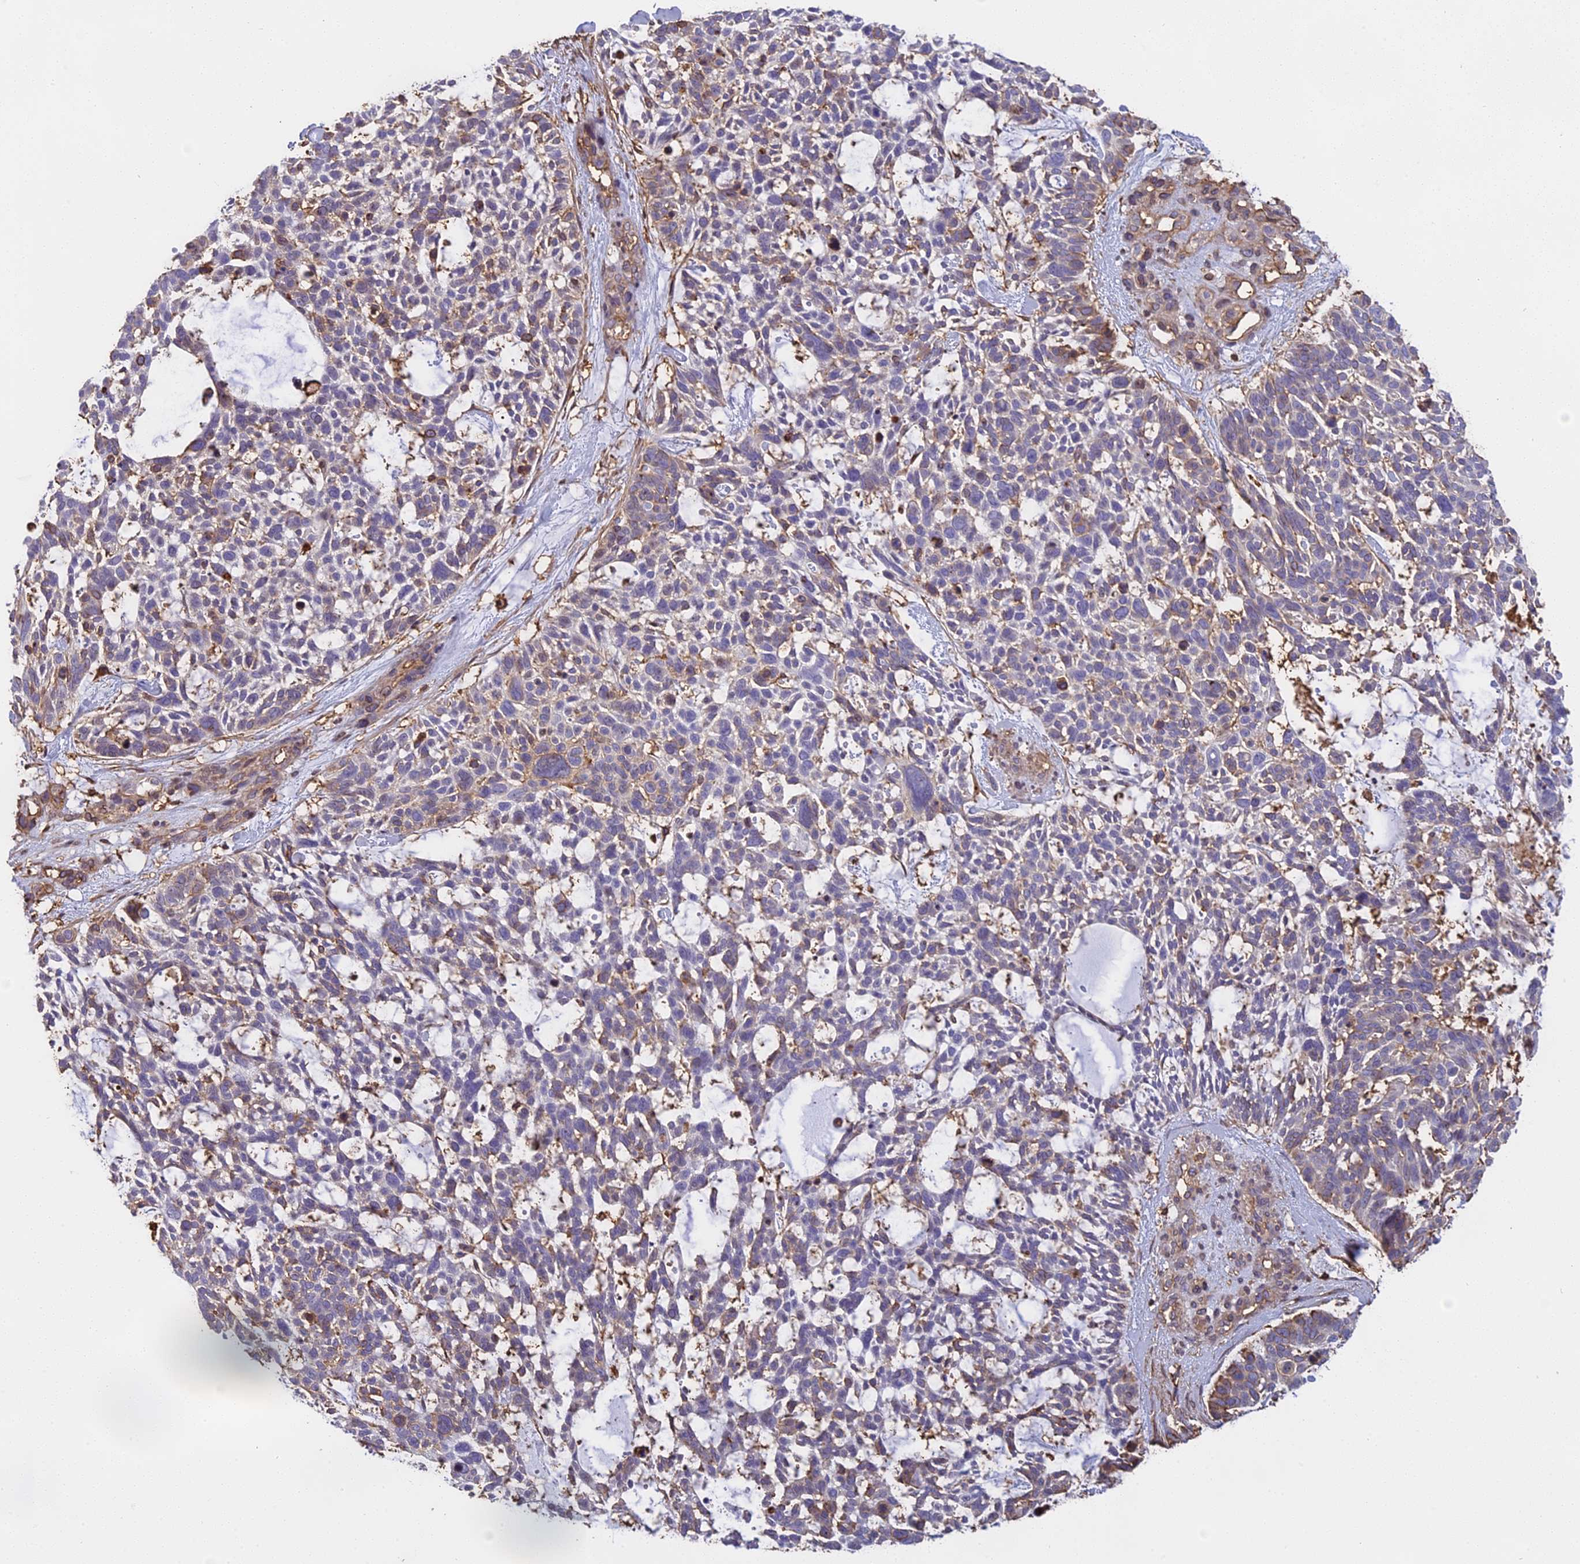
{"staining": {"intensity": "weak", "quantity": "<25%", "location": "cytoplasmic/membranous"}, "tissue": "skin cancer", "cell_type": "Tumor cells", "image_type": "cancer", "snomed": [{"axis": "morphology", "description": "Basal cell carcinoma"}, {"axis": "topography", "description": "Skin"}], "caption": "Tumor cells show no significant positivity in skin cancer (basal cell carcinoma). (IHC, brightfield microscopy, high magnification).", "gene": "TMEM255B", "patient": {"sex": "male", "age": 88}}